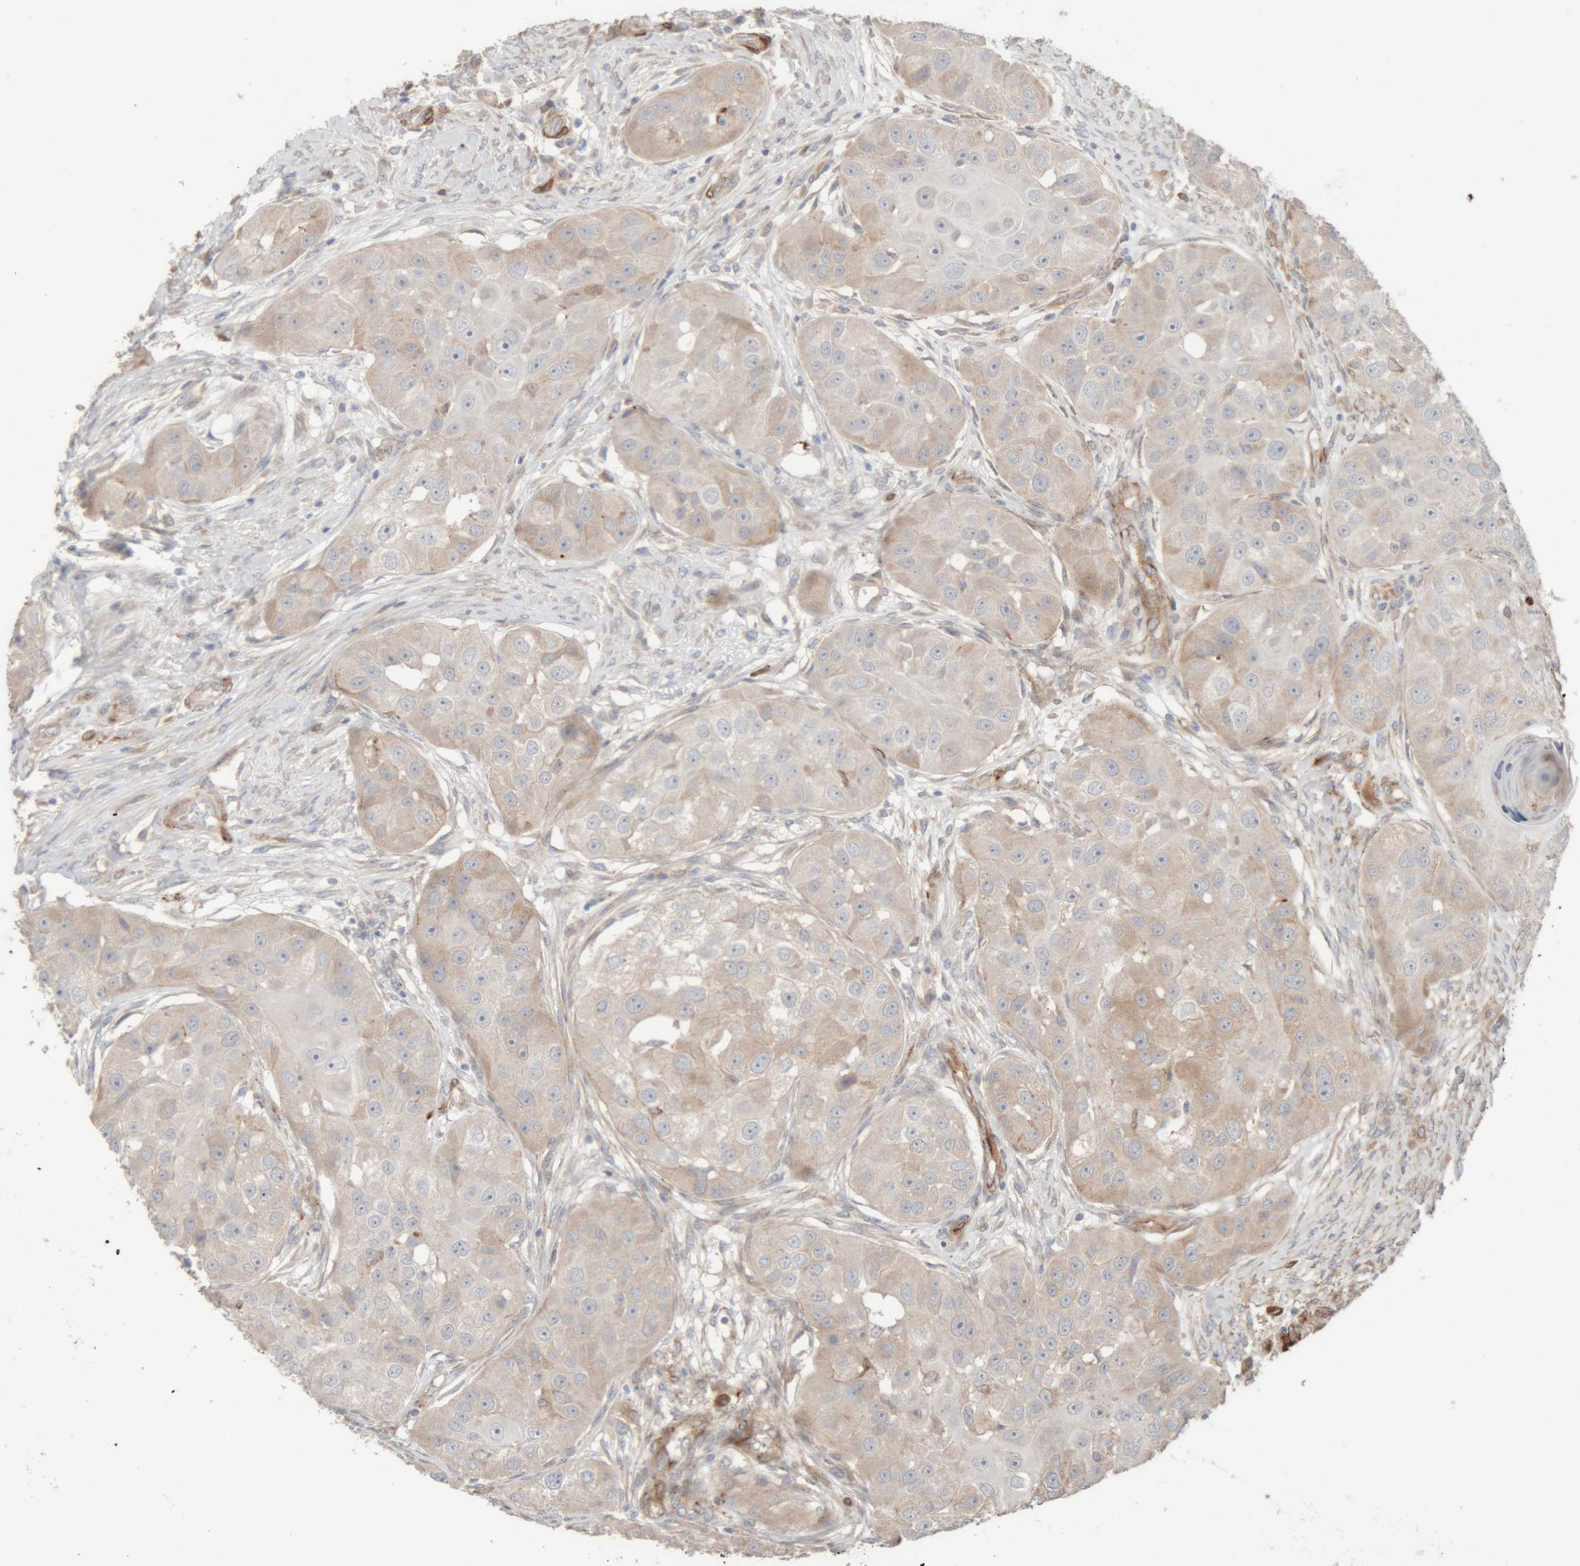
{"staining": {"intensity": "weak", "quantity": "25%-75%", "location": "cytoplasmic/membranous"}, "tissue": "head and neck cancer", "cell_type": "Tumor cells", "image_type": "cancer", "snomed": [{"axis": "morphology", "description": "Normal tissue, NOS"}, {"axis": "morphology", "description": "Squamous cell carcinoma, NOS"}, {"axis": "topography", "description": "Skeletal muscle"}, {"axis": "topography", "description": "Head-Neck"}], "caption": "The histopathology image shows a brown stain indicating the presence of a protein in the cytoplasmic/membranous of tumor cells in head and neck cancer (squamous cell carcinoma).", "gene": "RAB32", "patient": {"sex": "male", "age": 51}}